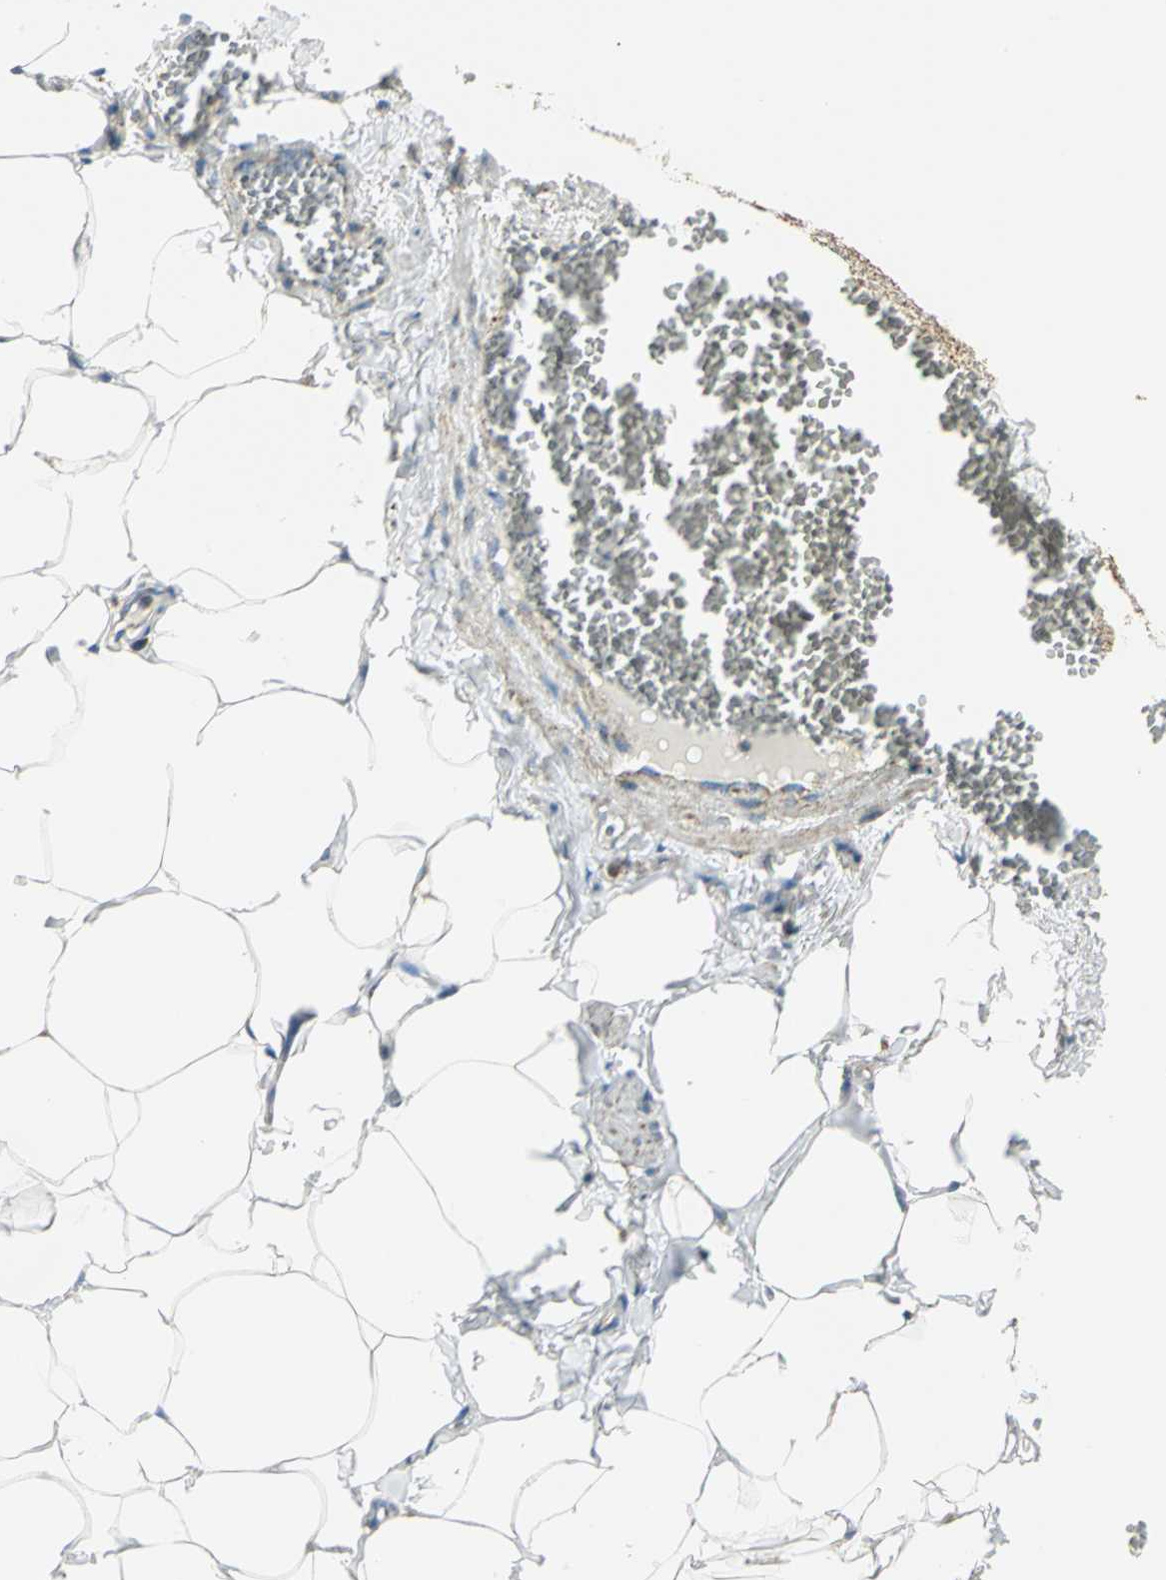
{"staining": {"intensity": "negative", "quantity": "none", "location": "none"}, "tissue": "adipose tissue", "cell_type": "Adipocytes", "image_type": "normal", "snomed": [{"axis": "morphology", "description": "Normal tissue, NOS"}, {"axis": "topography", "description": "Vascular tissue"}], "caption": "Immunohistochemistry (IHC) micrograph of benign adipose tissue stained for a protein (brown), which shows no staining in adipocytes.", "gene": "NTRK1", "patient": {"sex": "male", "age": 41}}